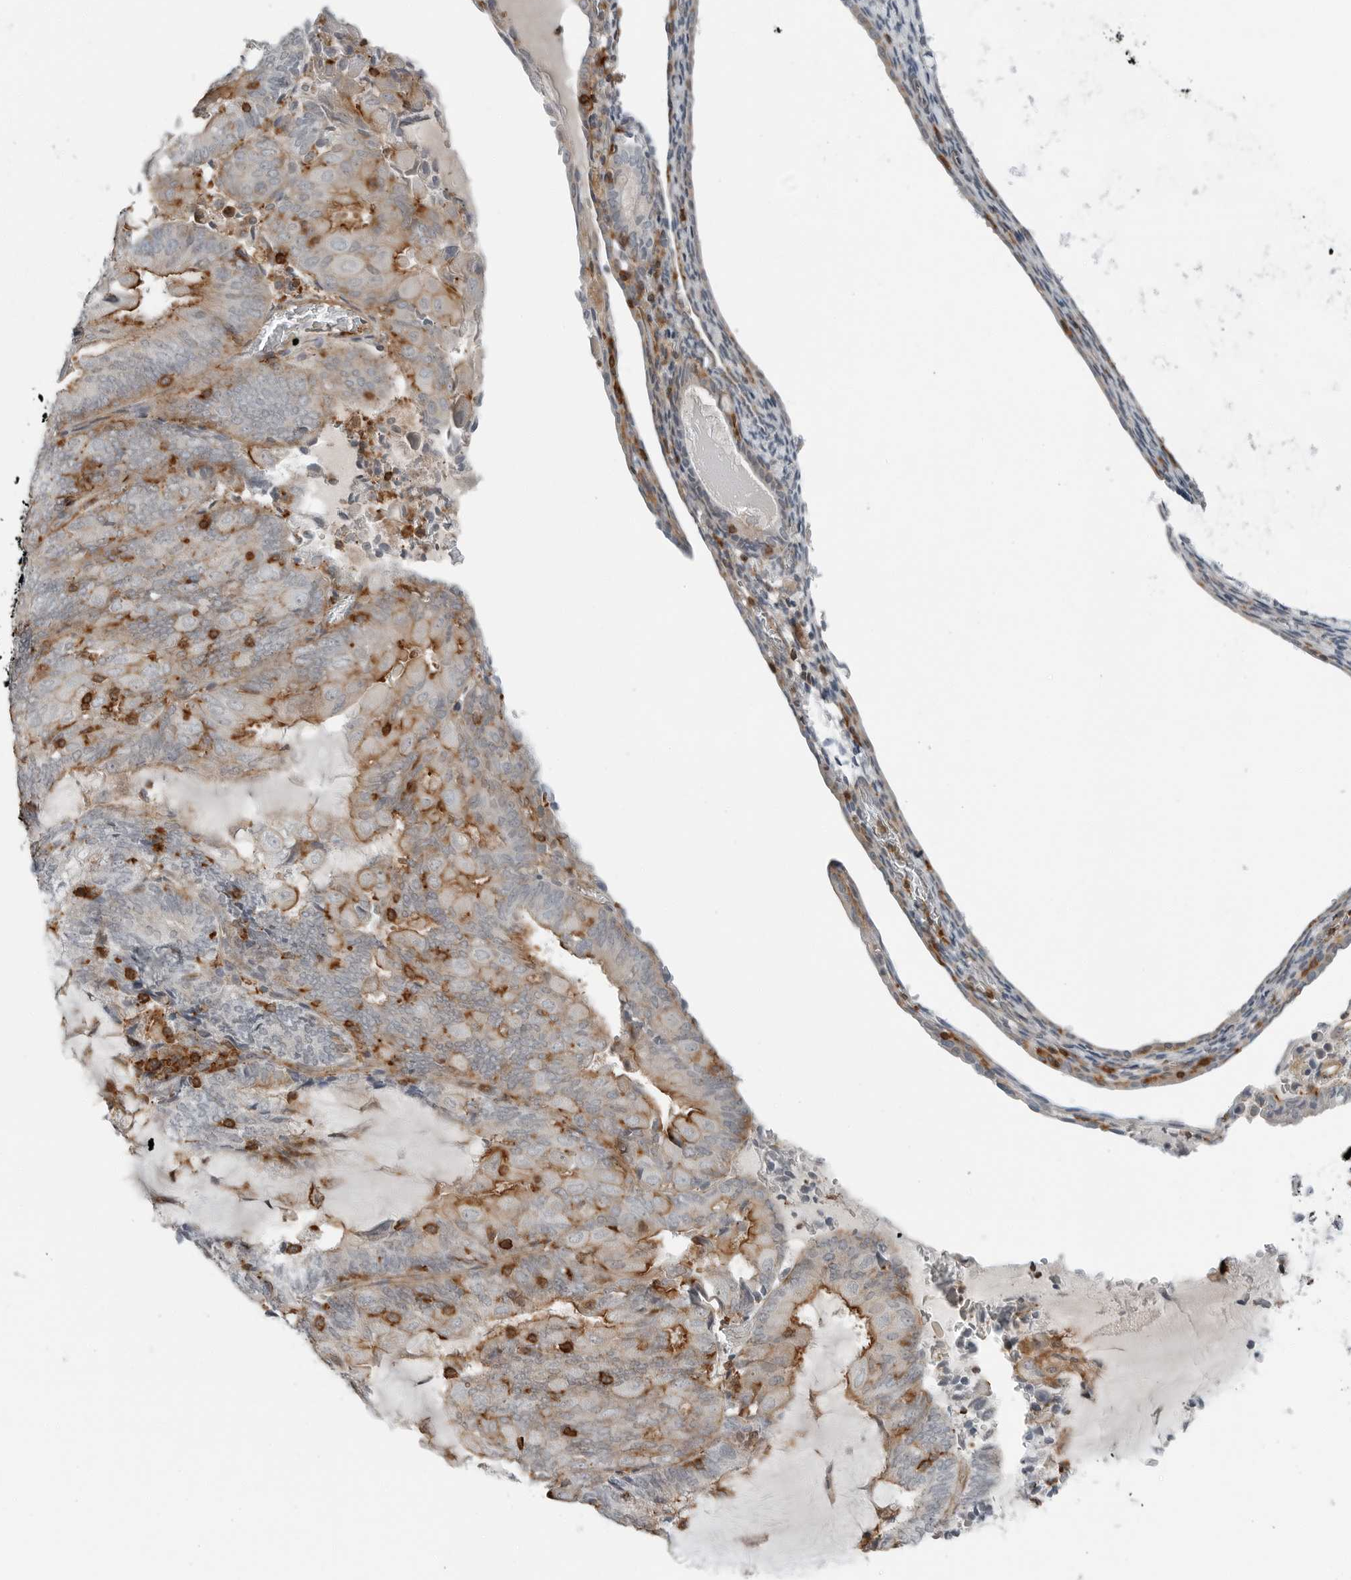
{"staining": {"intensity": "moderate", "quantity": "25%-75%", "location": "cytoplasmic/membranous"}, "tissue": "endometrial cancer", "cell_type": "Tumor cells", "image_type": "cancer", "snomed": [{"axis": "morphology", "description": "Adenocarcinoma, NOS"}, {"axis": "topography", "description": "Endometrium"}], "caption": "Adenocarcinoma (endometrial) was stained to show a protein in brown. There is medium levels of moderate cytoplasmic/membranous expression in about 25%-75% of tumor cells. (IHC, brightfield microscopy, high magnification).", "gene": "LEFTY2", "patient": {"sex": "female", "age": 81}}